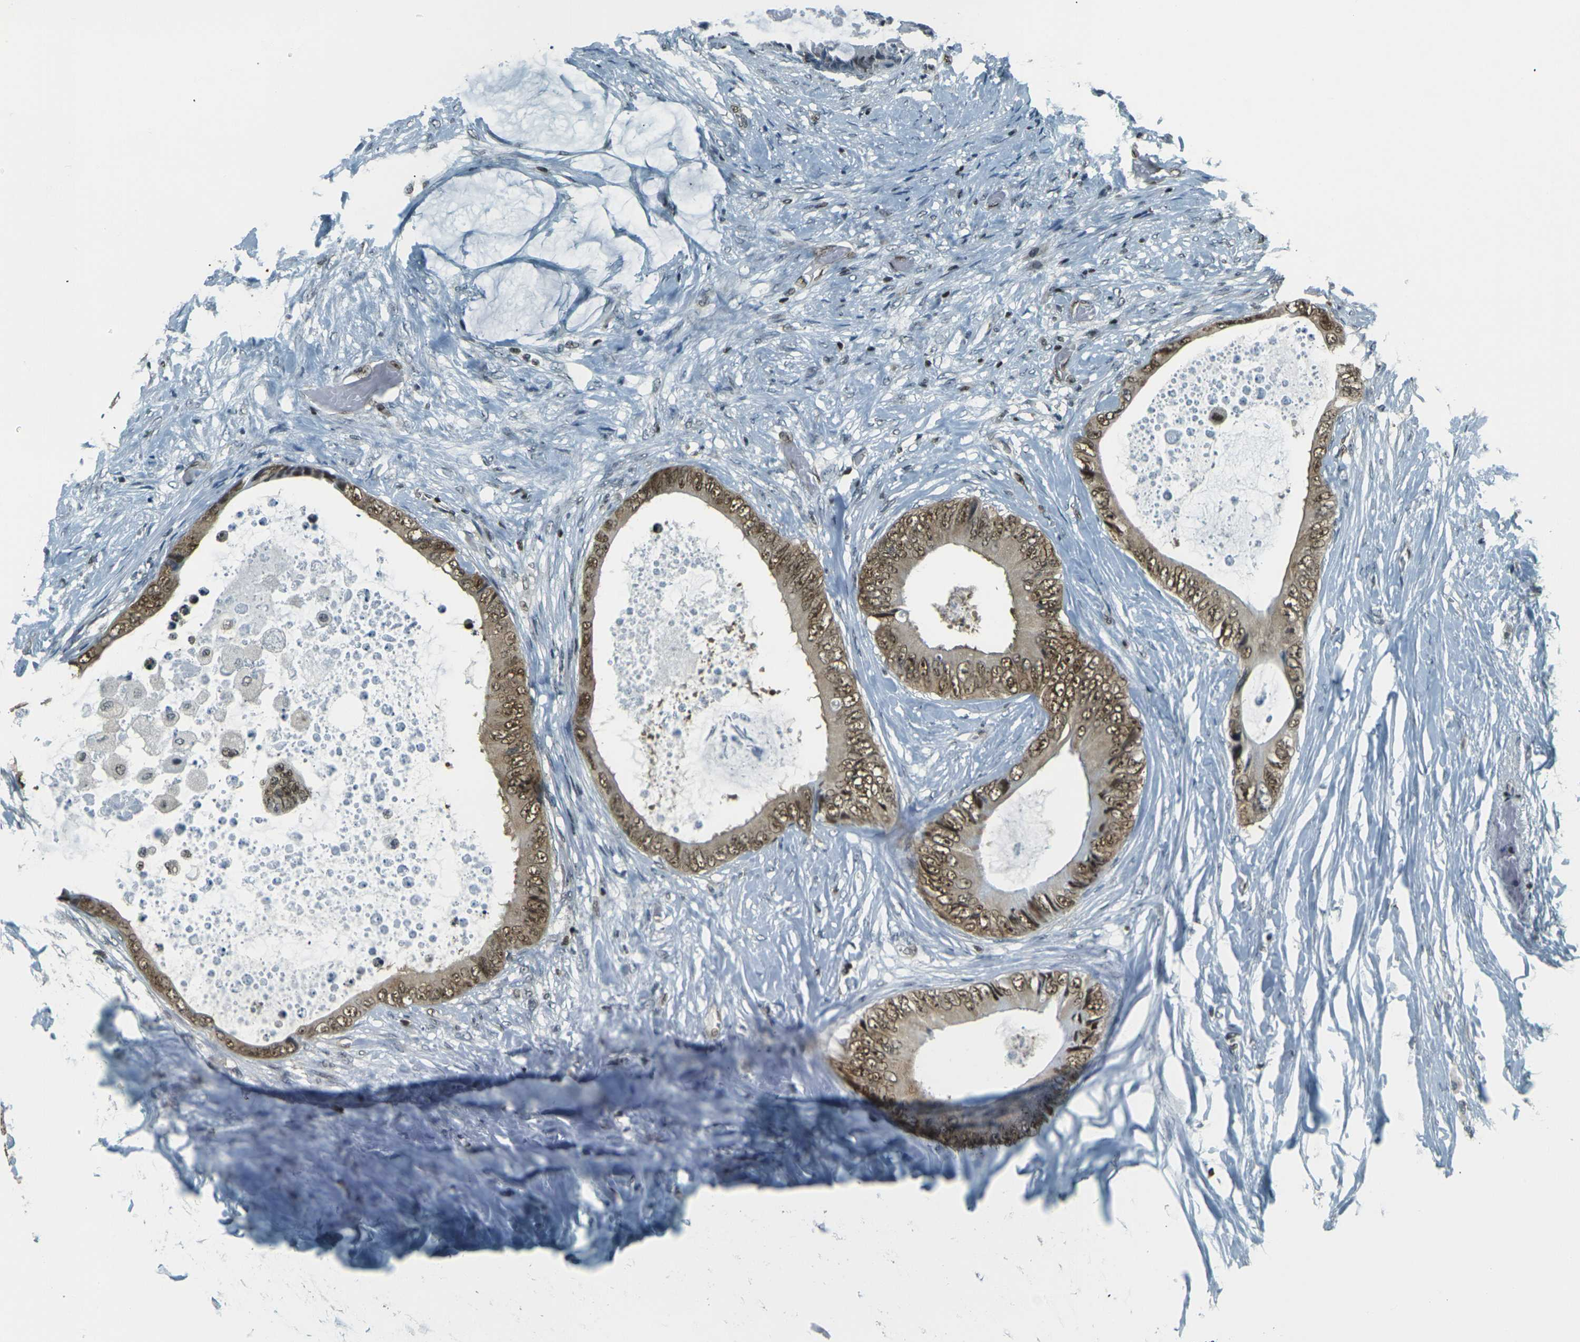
{"staining": {"intensity": "moderate", "quantity": ">75%", "location": "cytoplasmic/membranous,nuclear"}, "tissue": "colorectal cancer", "cell_type": "Tumor cells", "image_type": "cancer", "snomed": [{"axis": "morphology", "description": "Normal tissue, NOS"}, {"axis": "morphology", "description": "Adenocarcinoma, NOS"}, {"axis": "topography", "description": "Rectum"}, {"axis": "topography", "description": "Peripheral nerve tissue"}], "caption": "IHC (DAB) staining of colorectal cancer demonstrates moderate cytoplasmic/membranous and nuclear protein positivity in approximately >75% of tumor cells.", "gene": "NHEJ1", "patient": {"sex": "female", "age": 77}}